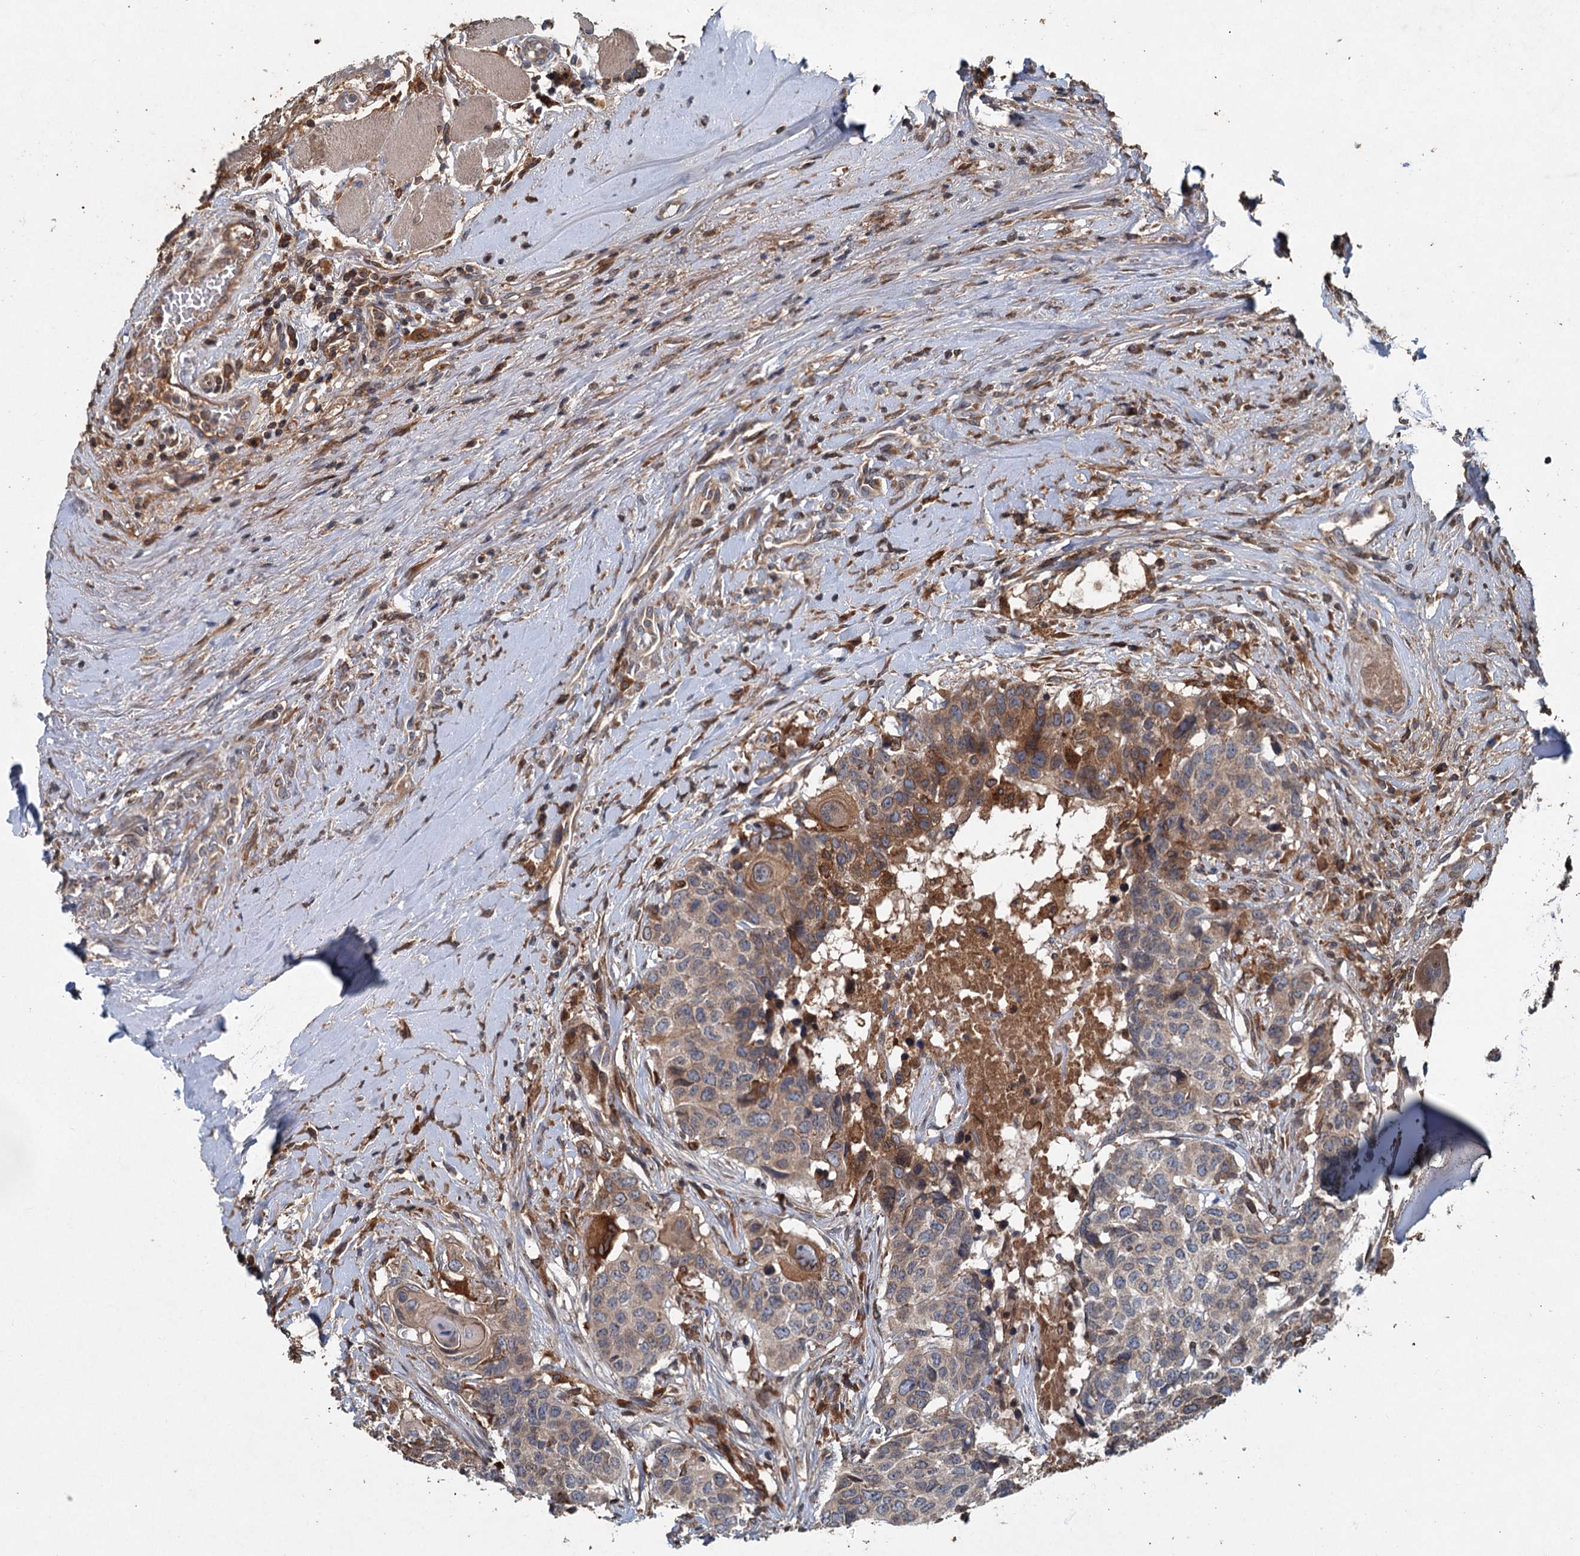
{"staining": {"intensity": "moderate", "quantity": "<25%", "location": "cytoplasmic/membranous"}, "tissue": "head and neck cancer", "cell_type": "Tumor cells", "image_type": "cancer", "snomed": [{"axis": "morphology", "description": "Squamous cell carcinoma, NOS"}, {"axis": "topography", "description": "Head-Neck"}], "caption": "Immunohistochemical staining of human head and neck cancer (squamous cell carcinoma) demonstrates low levels of moderate cytoplasmic/membranous expression in about <25% of tumor cells. The staining was performed using DAB to visualize the protein expression in brown, while the nuclei were stained in blue with hematoxylin (Magnification: 20x).", "gene": "TAPBPL", "patient": {"sex": "male", "age": 66}}